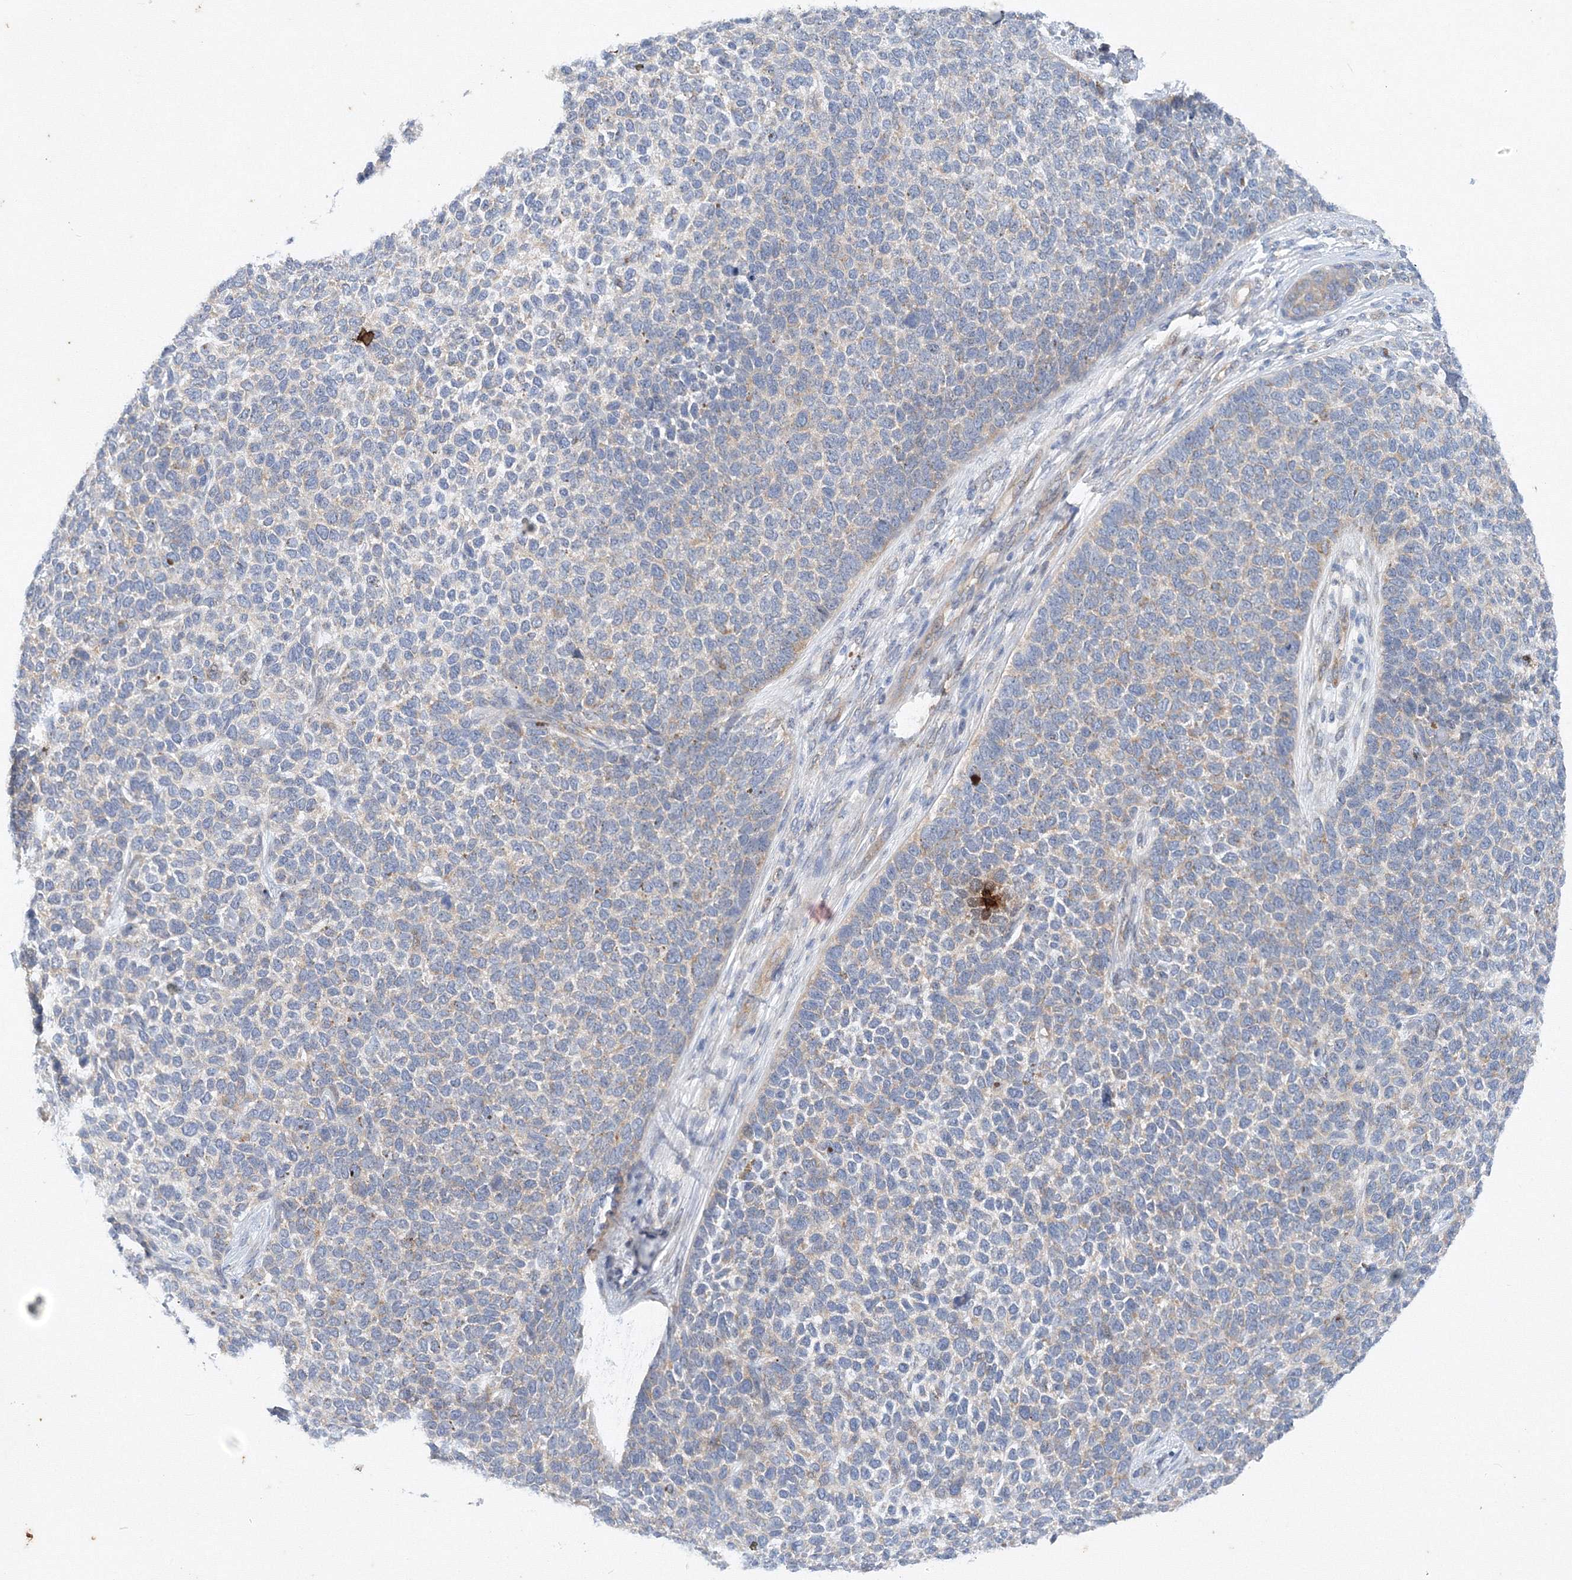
{"staining": {"intensity": "weak", "quantity": "<25%", "location": "cytoplasmic/membranous"}, "tissue": "skin cancer", "cell_type": "Tumor cells", "image_type": "cancer", "snomed": [{"axis": "morphology", "description": "Basal cell carcinoma"}, {"axis": "topography", "description": "Skin"}], "caption": "Tumor cells are negative for brown protein staining in basal cell carcinoma (skin). The staining is performed using DAB brown chromogen with nuclei counter-stained in using hematoxylin.", "gene": "TANC1", "patient": {"sex": "female", "age": 84}}